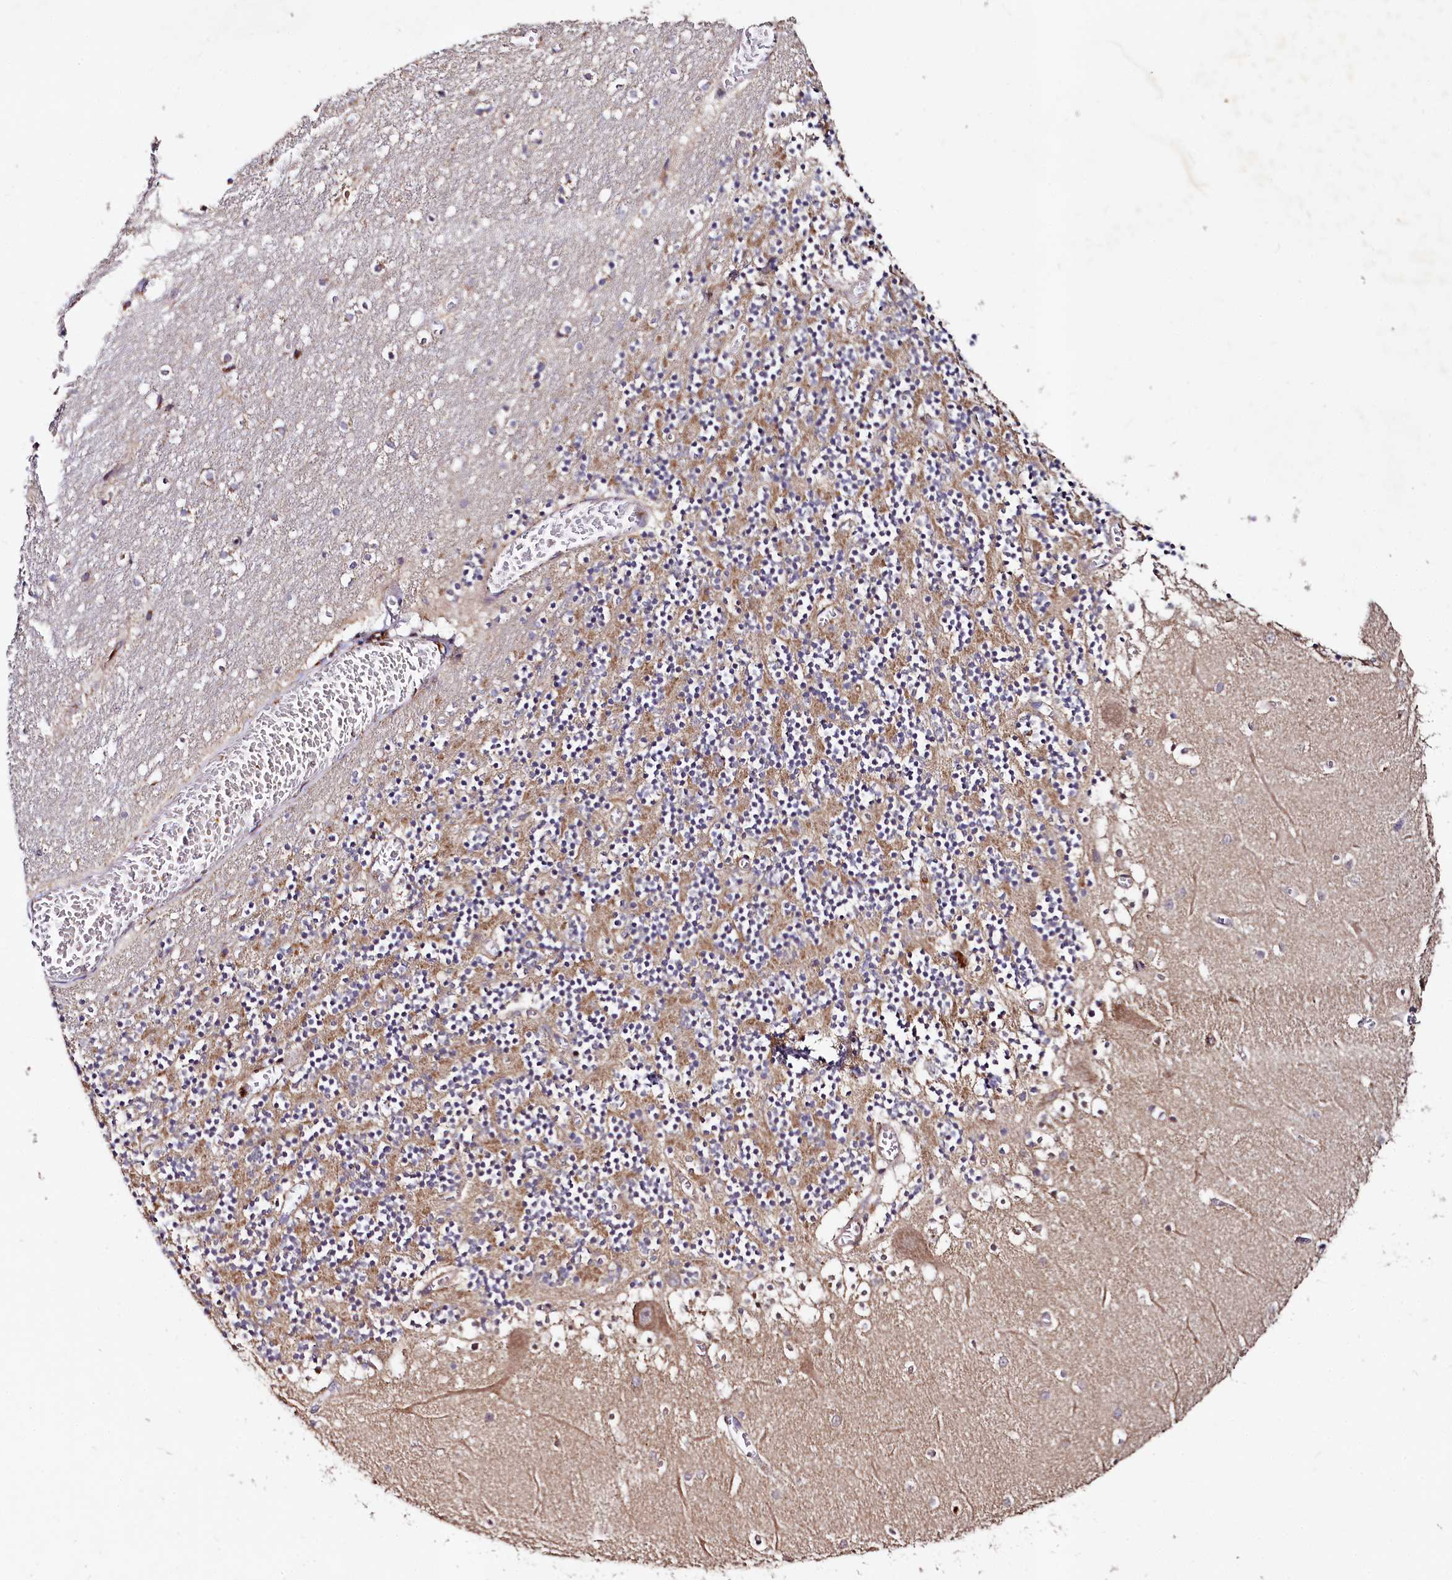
{"staining": {"intensity": "moderate", "quantity": "25%-75%", "location": "cytoplasmic/membranous"}, "tissue": "cerebellum", "cell_type": "Cells in granular layer", "image_type": "normal", "snomed": [{"axis": "morphology", "description": "Normal tissue, NOS"}, {"axis": "topography", "description": "Cerebellum"}], "caption": "Protein expression analysis of unremarkable cerebellum exhibits moderate cytoplasmic/membranous positivity in approximately 25%-75% of cells in granular layer. (Stains: DAB in brown, nuclei in blue, Microscopy: brightfield microscopy at high magnification).", "gene": "SPRYD3", "patient": {"sex": "female", "age": 28}}